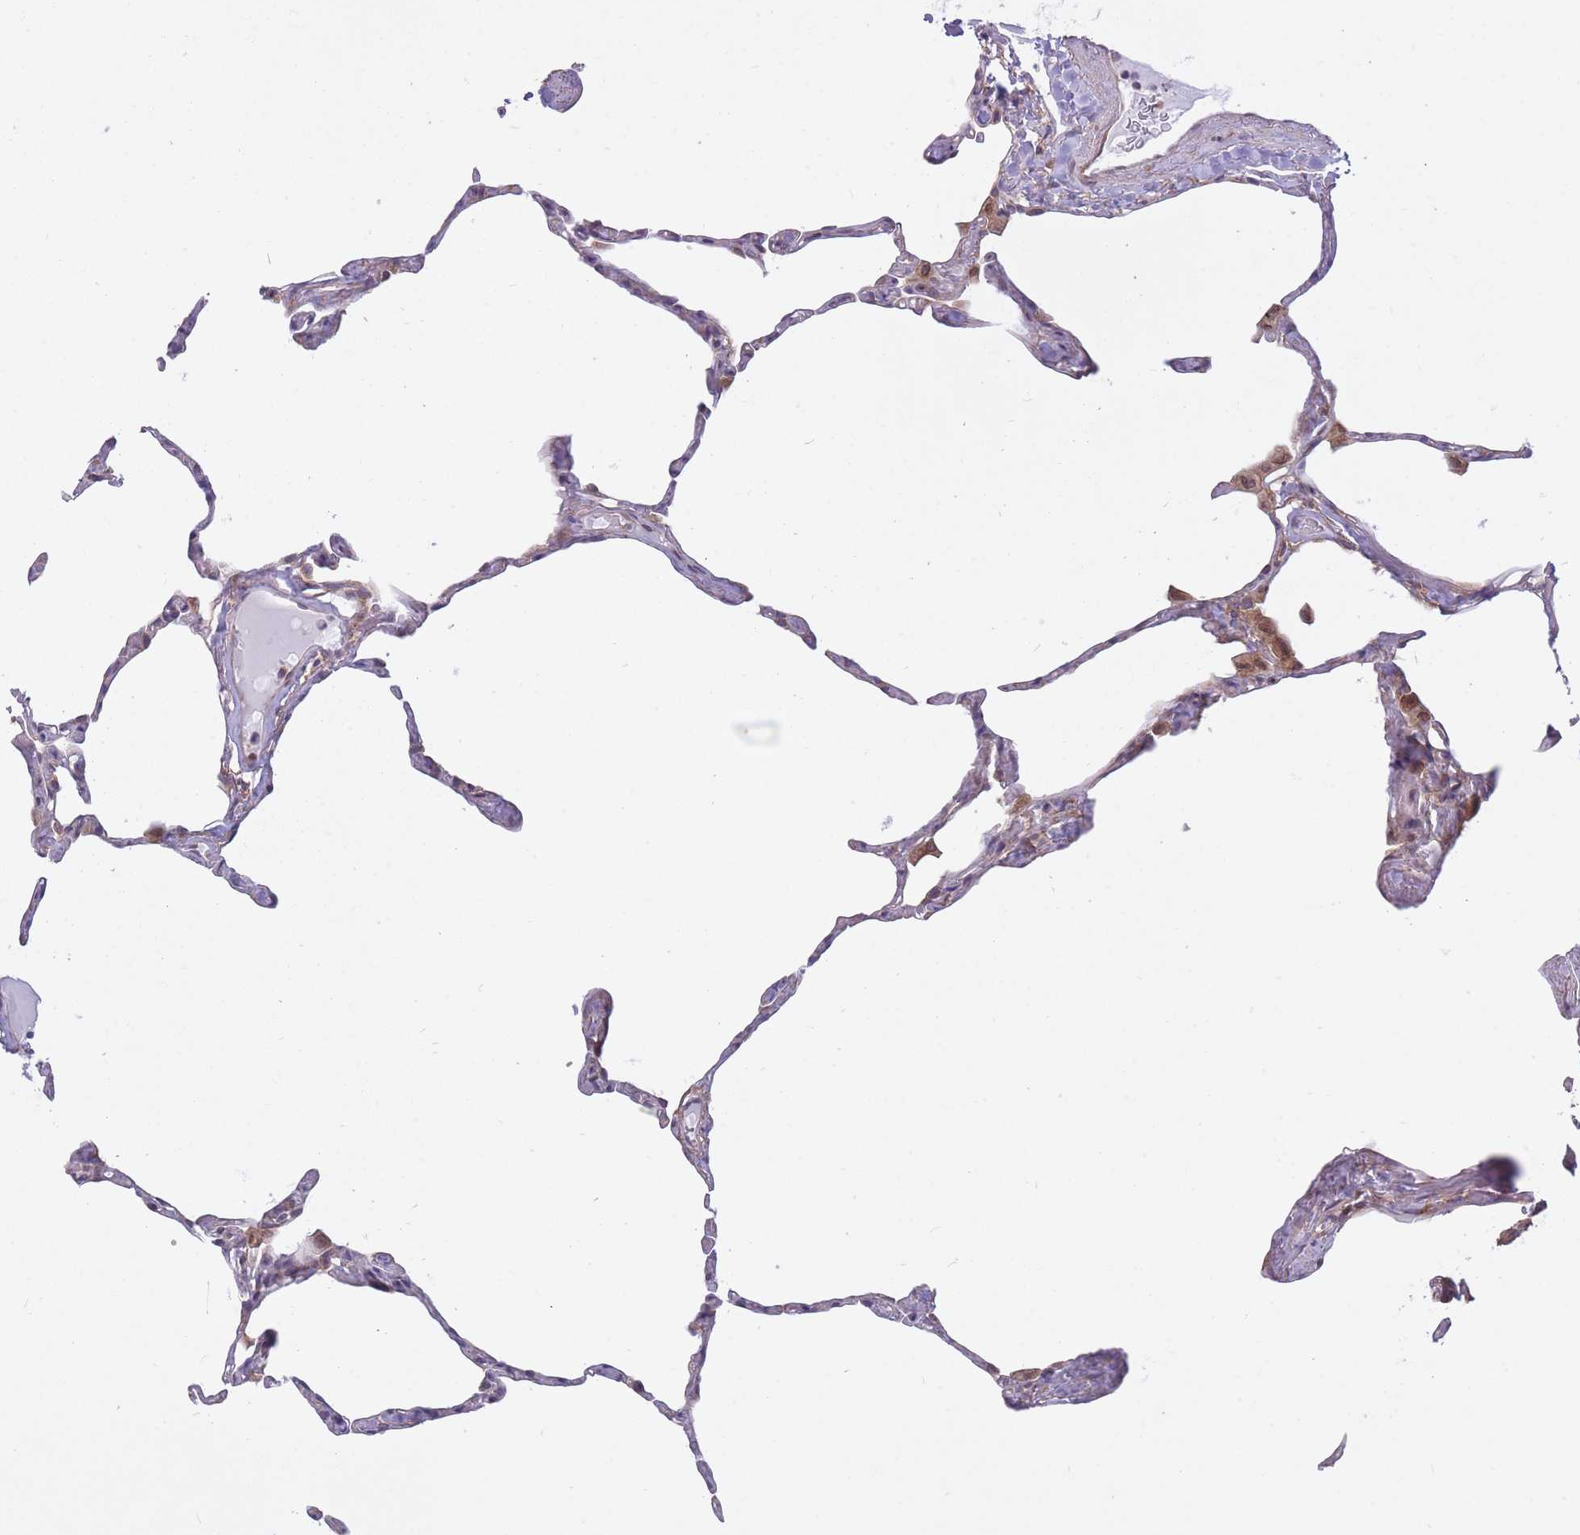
{"staining": {"intensity": "moderate", "quantity": "<25%", "location": "cytoplasmic/membranous"}, "tissue": "lung", "cell_type": "Alveolar cells", "image_type": "normal", "snomed": [{"axis": "morphology", "description": "Normal tissue, NOS"}, {"axis": "topography", "description": "Lung"}], "caption": "Alveolar cells reveal low levels of moderate cytoplasmic/membranous expression in approximately <25% of cells in unremarkable human lung. (brown staining indicates protein expression, while blue staining denotes nuclei).", "gene": "CCDC124", "patient": {"sex": "male", "age": 65}}